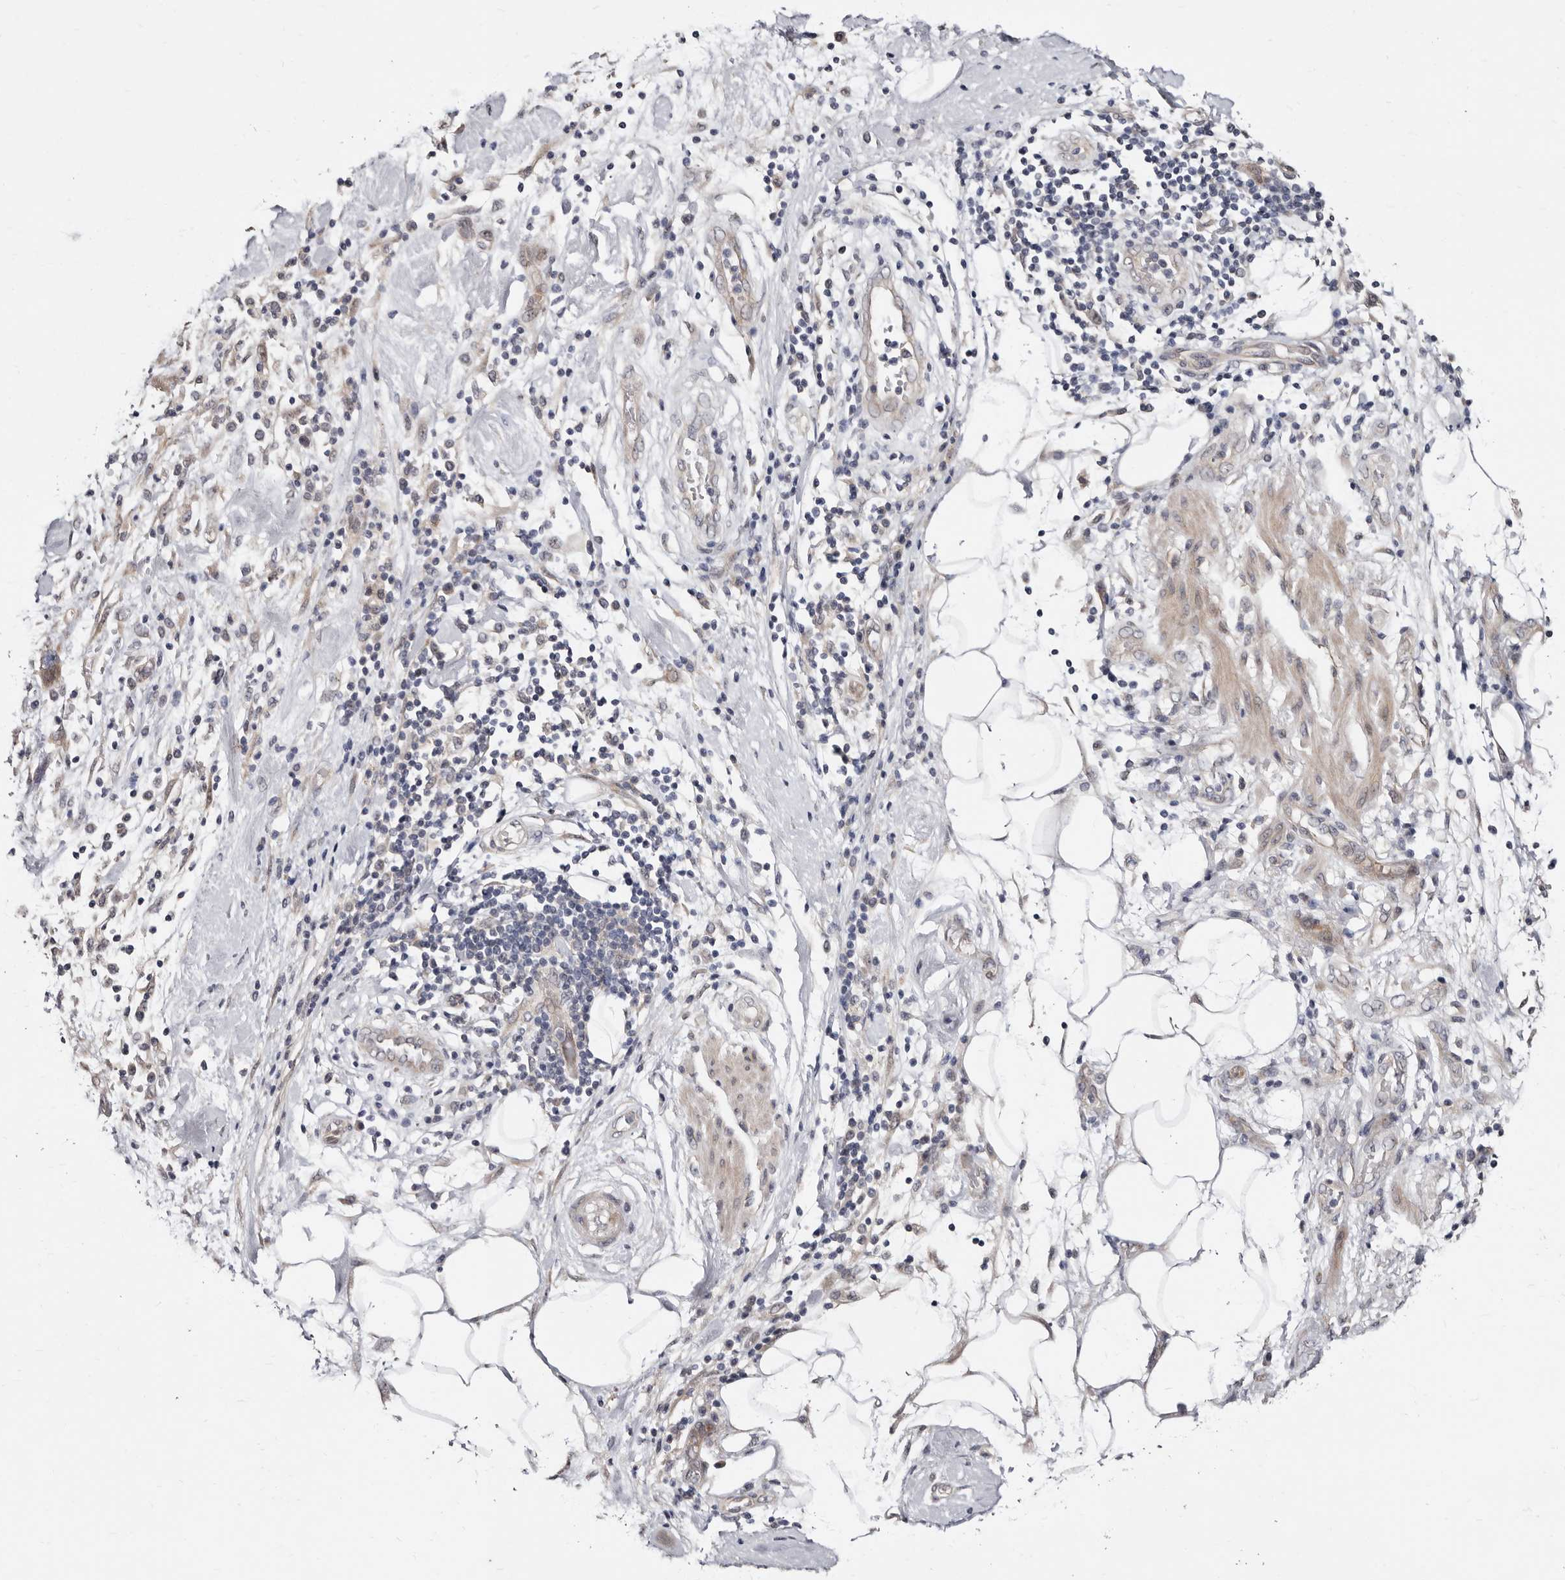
{"staining": {"intensity": "weak", "quantity": "<25%", "location": "cytoplasmic/membranous"}, "tissue": "pancreatic cancer", "cell_type": "Tumor cells", "image_type": "cancer", "snomed": [{"axis": "morphology", "description": "Normal tissue, NOS"}, {"axis": "morphology", "description": "Adenocarcinoma, NOS"}, {"axis": "topography", "description": "Pancreas"}], "caption": "Adenocarcinoma (pancreatic) stained for a protein using immunohistochemistry demonstrates no staining tumor cells.", "gene": "KLHL4", "patient": {"sex": "female", "age": 71}}